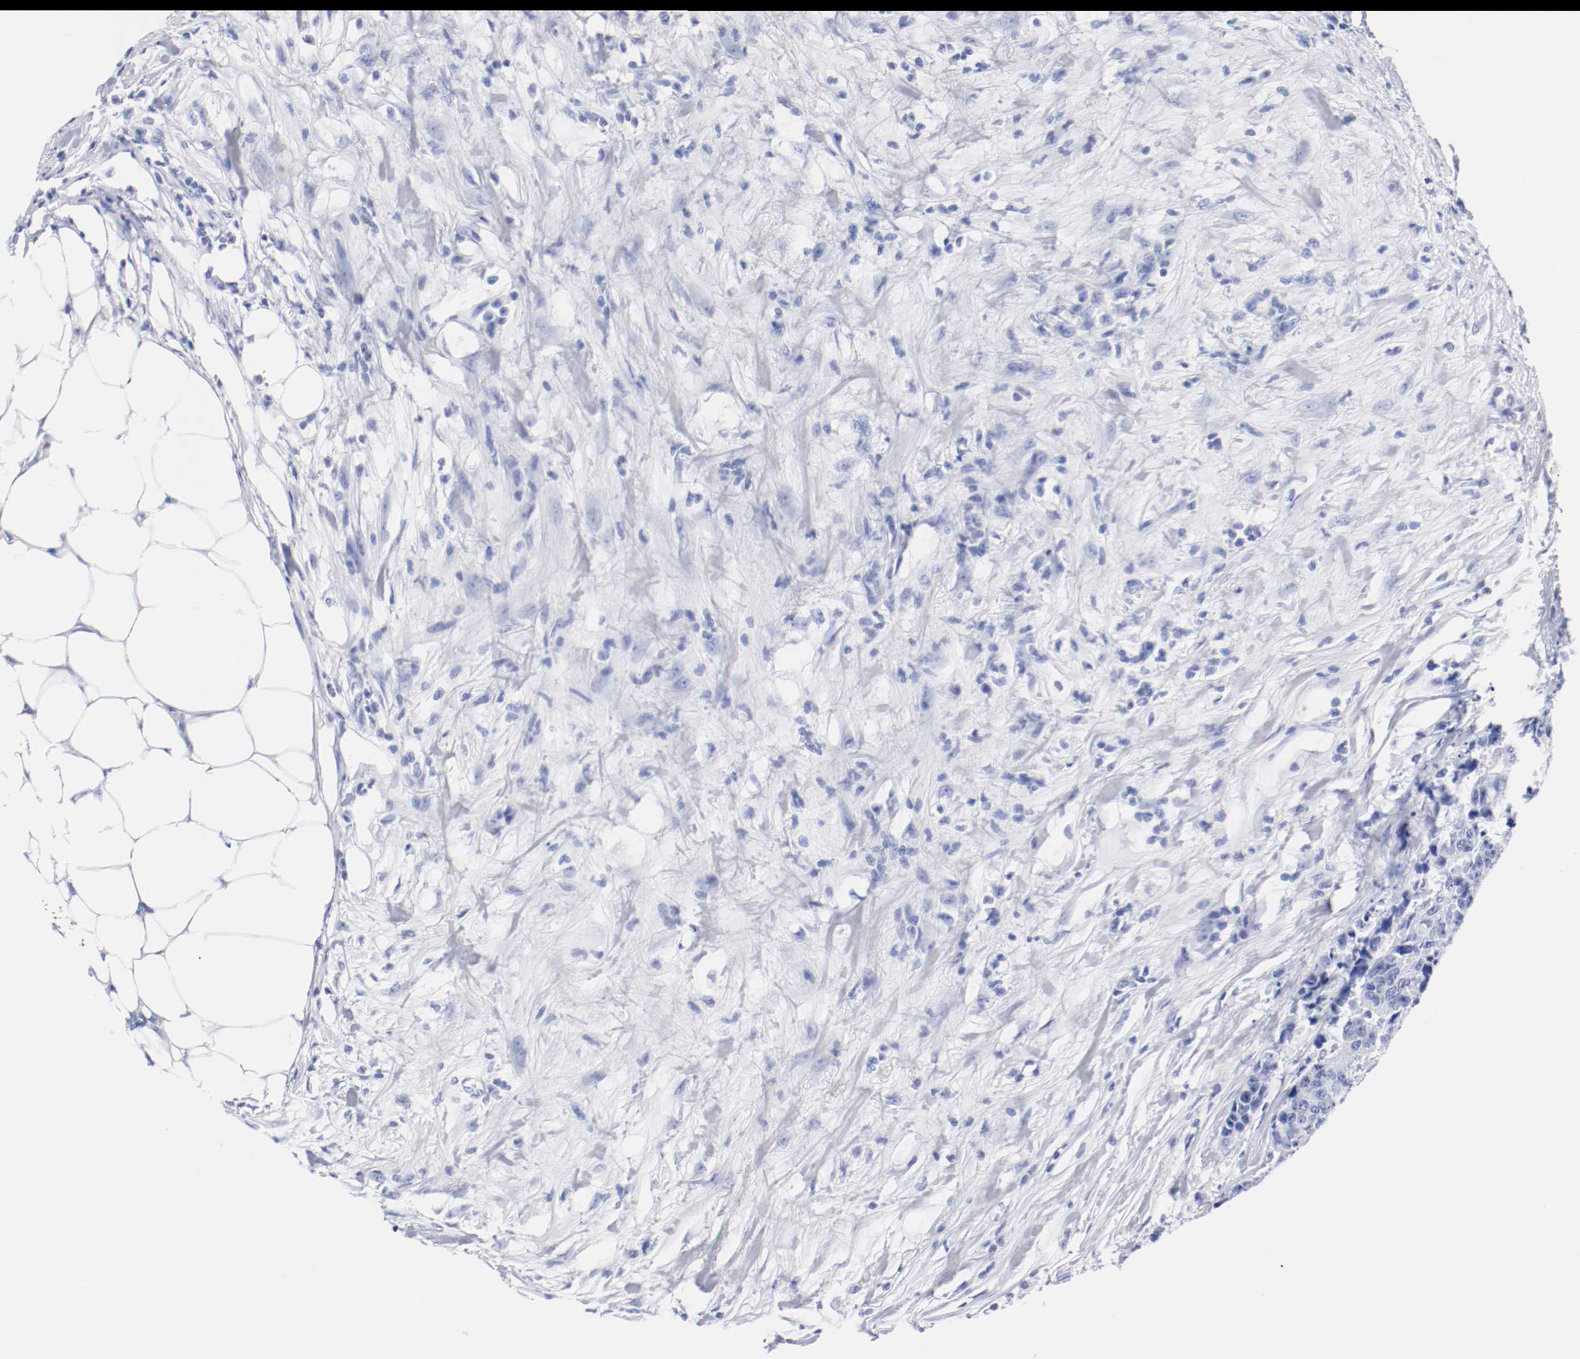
{"staining": {"intensity": "negative", "quantity": "none", "location": "none"}, "tissue": "colorectal cancer", "cell_type": "Tumor cells", "image_type": "cancer", "snomed": [{"axis": "morphology", "description": "Adenocarcinoma, NOS"}, {"axis": "topography", "description": "Colon"}], "caption": "Colorectal cancer stained for a protein using IHC reveals no positivity tumor cells.", "gene": "ITGAX", "patient": {"sex": "female", "age": 86}}